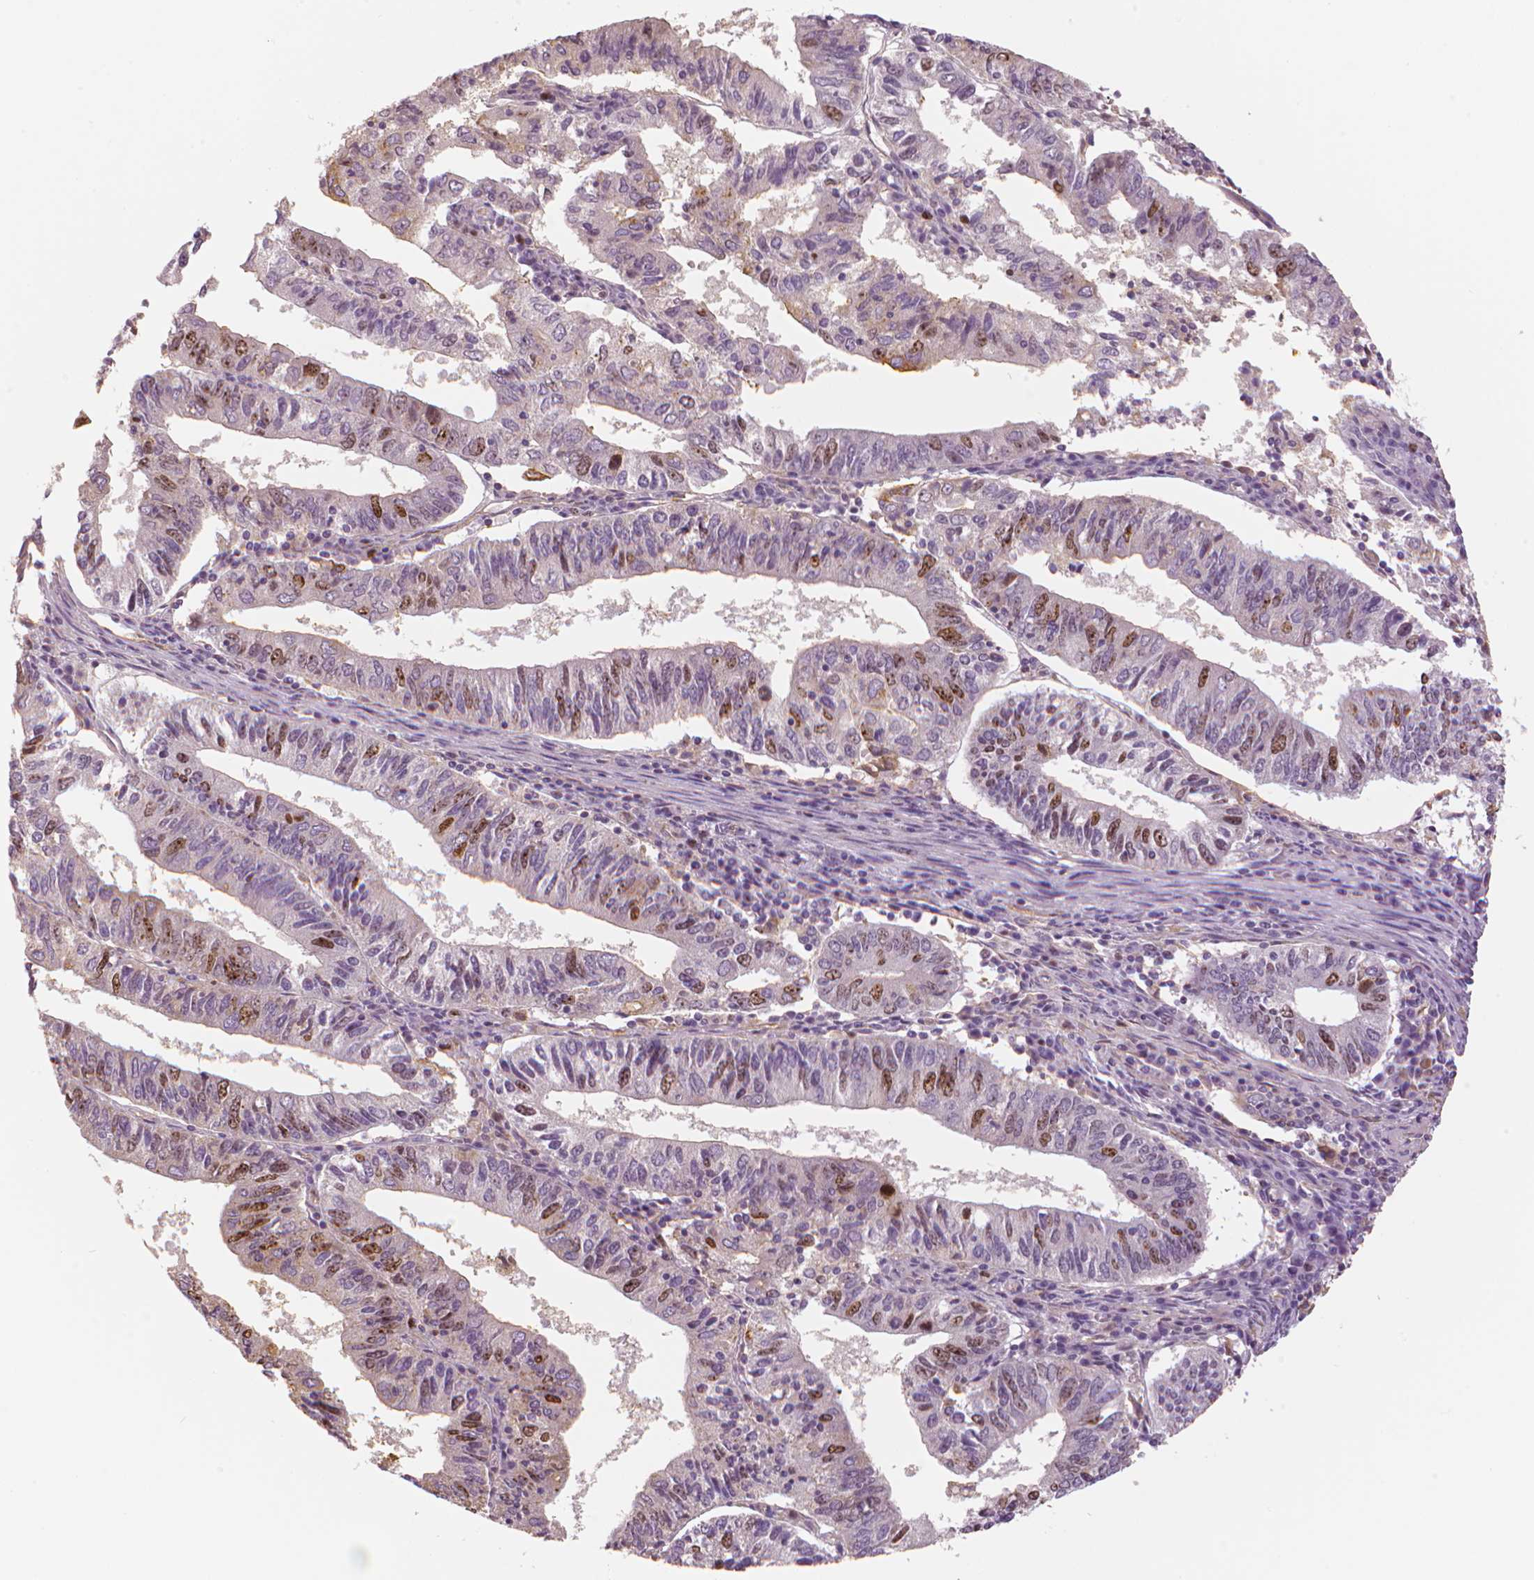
{"staining": {"intensity": "moderate", "quantity": "<25%", "location": "nuclear"}, "tissue": "endometrial cancer", "cell_type": "Tumor cells", "image_type": "cancer", "snomed": [{"axis": "morphology", "description": "Adenocarcinoma, NOS"}, {"axis": "topography", "description": "Endometrium"}], "caption": "Immunohistochemical staining of human endometrial adenocarcinoma demonstrates low levels of moderate nuclear expression in about <25% of tumor cells.", "gene": "MKI67", "patient": {"sex": "female", "age": 82}}